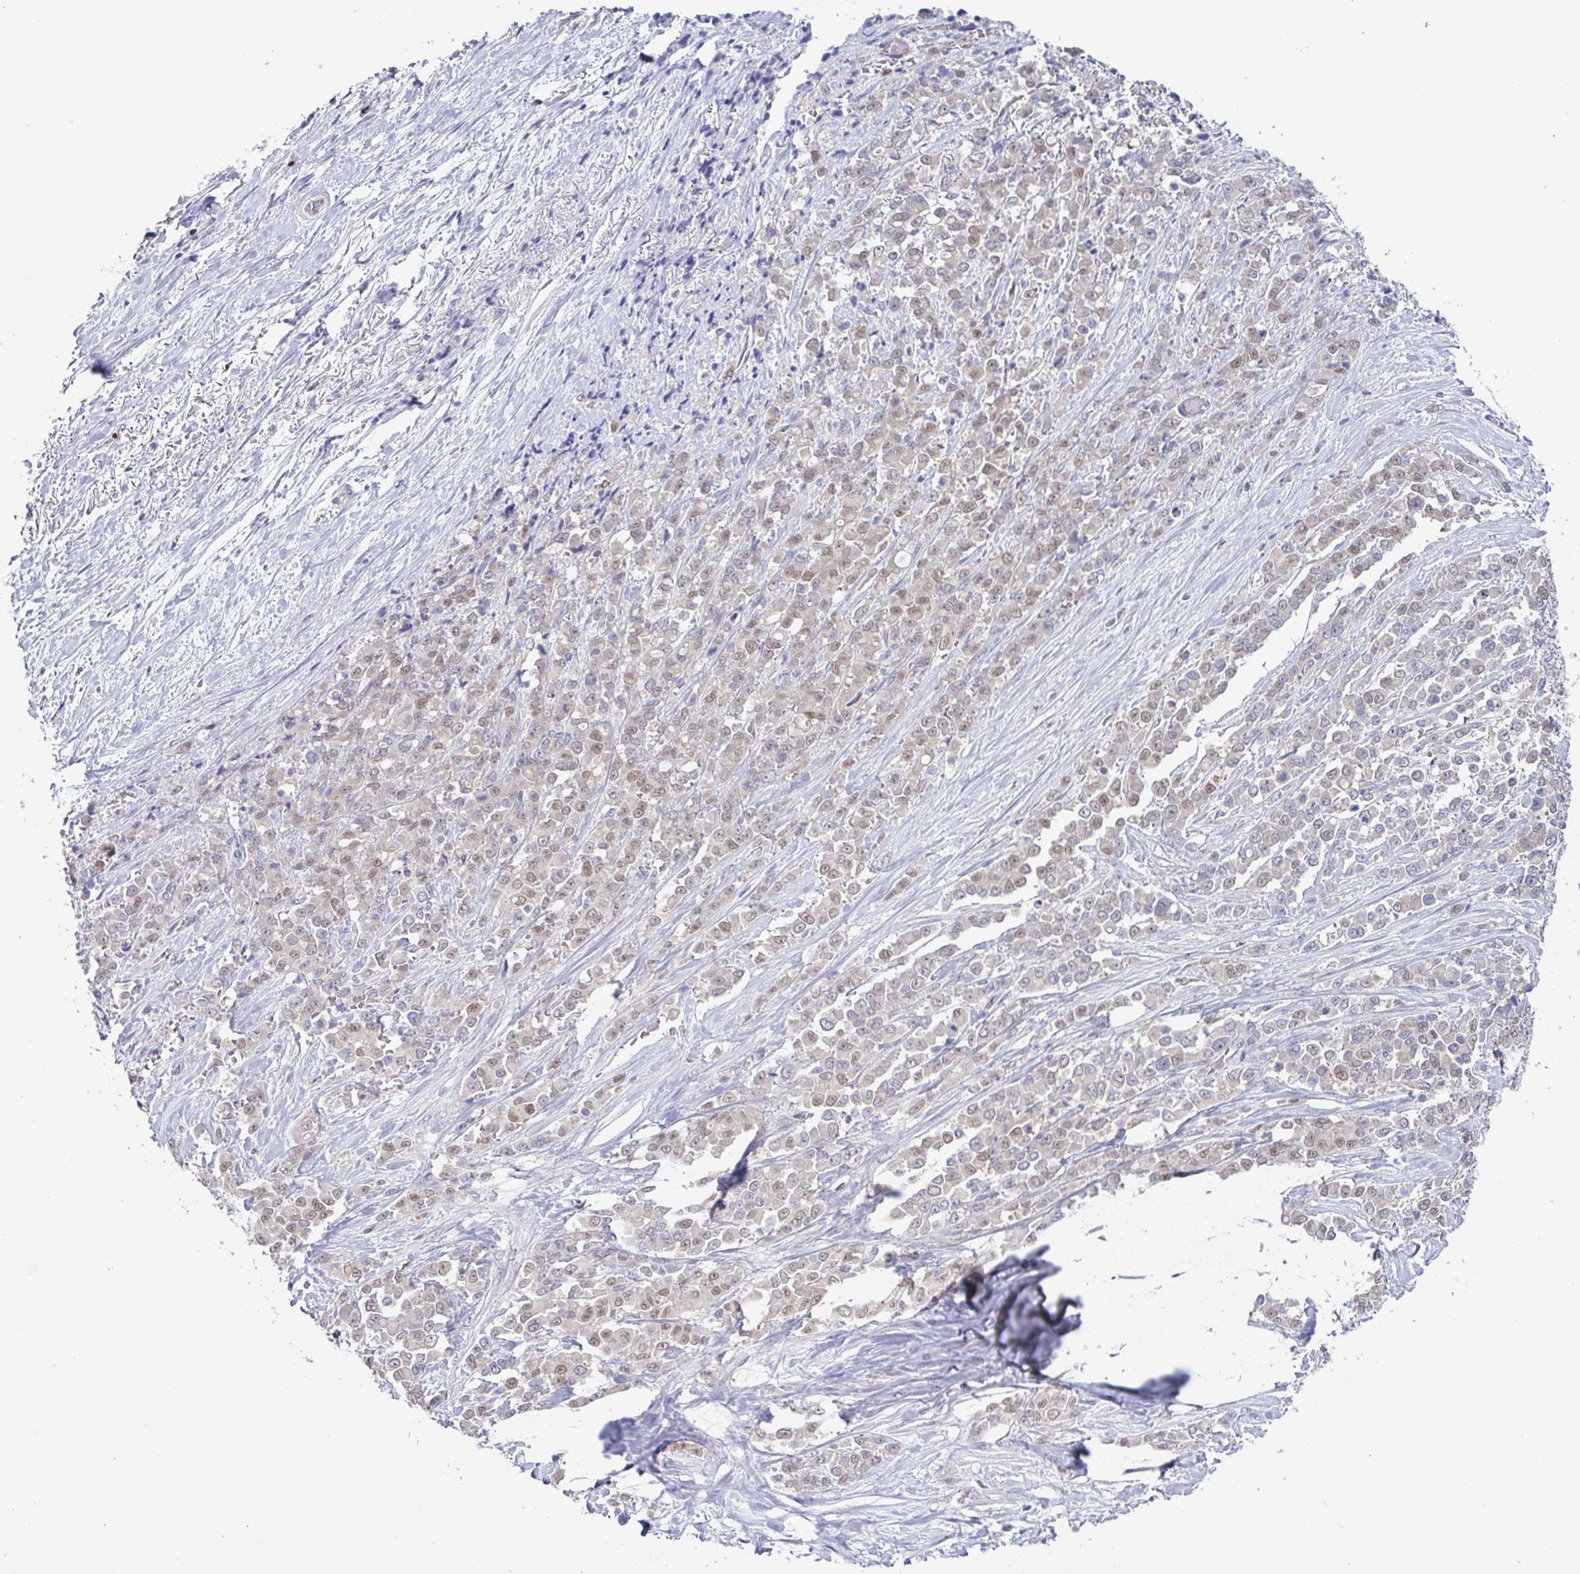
{"staining": {"intensity": "weak", "quantity": "<25%", "location": "nuclear"}, "tissue": "stomach cancer", "cell_type": "Tumor cells", "image_type": "cancer", "snomed": [{"axis": "morphology", "description": "Adenocarcinoma, NOS"}, {"axis": "topography", "description": "Stomach"}], "caption": "Micrograph shows no significant protein staining in tumor cells of adenocarcinoma (stomach).", "gene": "UBE2Q1", "patient": {"sex": "female", "age": 76}}